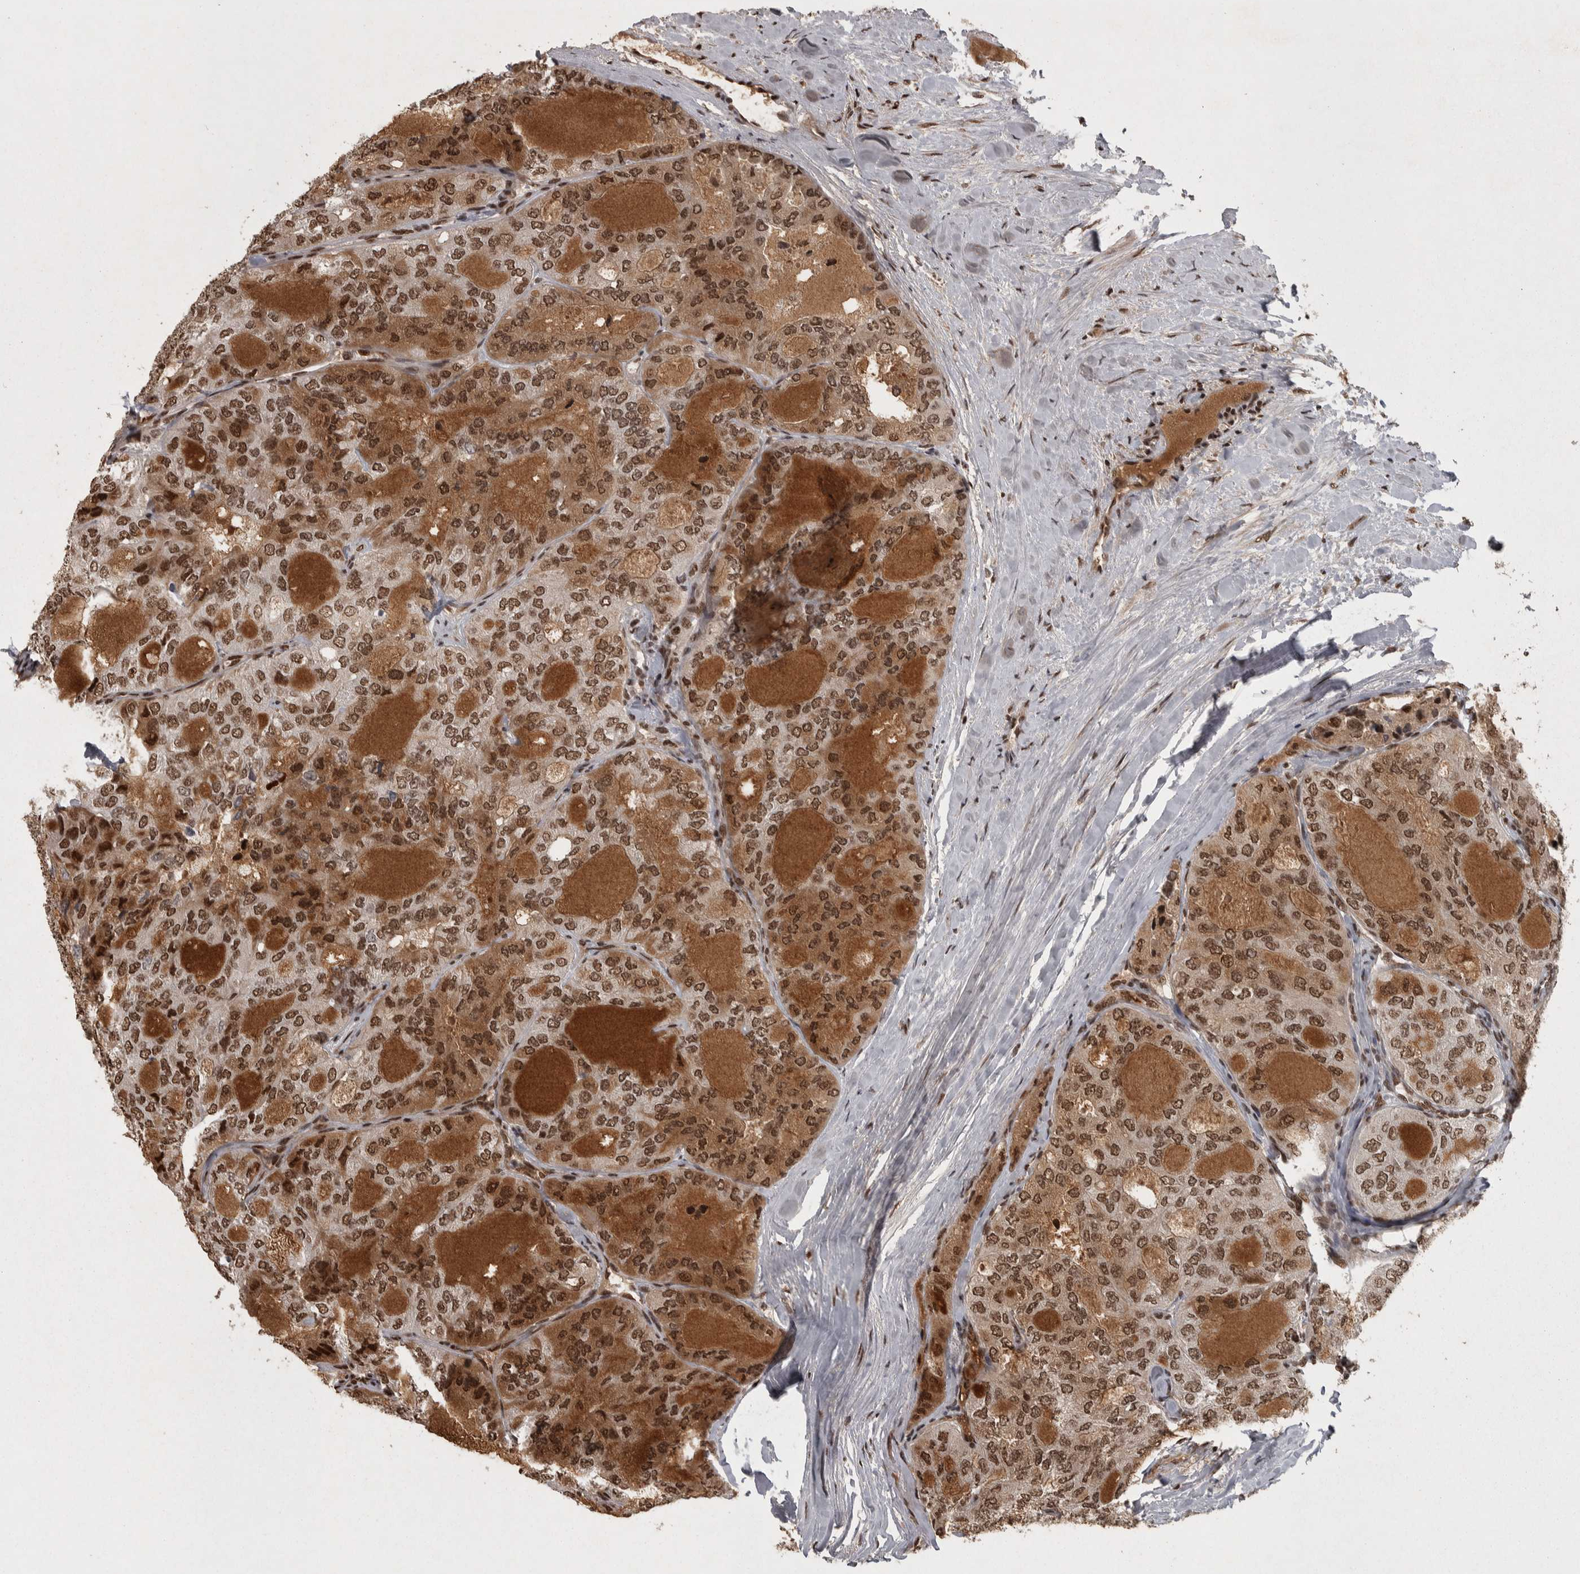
{"staining": {"intensity": "moderate", "quantity": ">75%", "location": "nuclear"}, "tissue": "thyroid cancer", "cell_type": "Tumor cells", "image_type": "cancer", "snomed": [{"axis": "morphology", "description": "Follicular adenoma carcinoma, NOS"}, {"axis": "topography", "description": "Thyroid gland"}], "caption": "The micrograph exhibits immunohistochemical staining of thyroid cancer. There is moderate nuclear expression is identified in approximately >75% of tumor cells. (Brightfield microscopy of DAB IHC at high magnification).", "gene": "ZFHX4", "patient": {"sex": "male", "age": 75}}